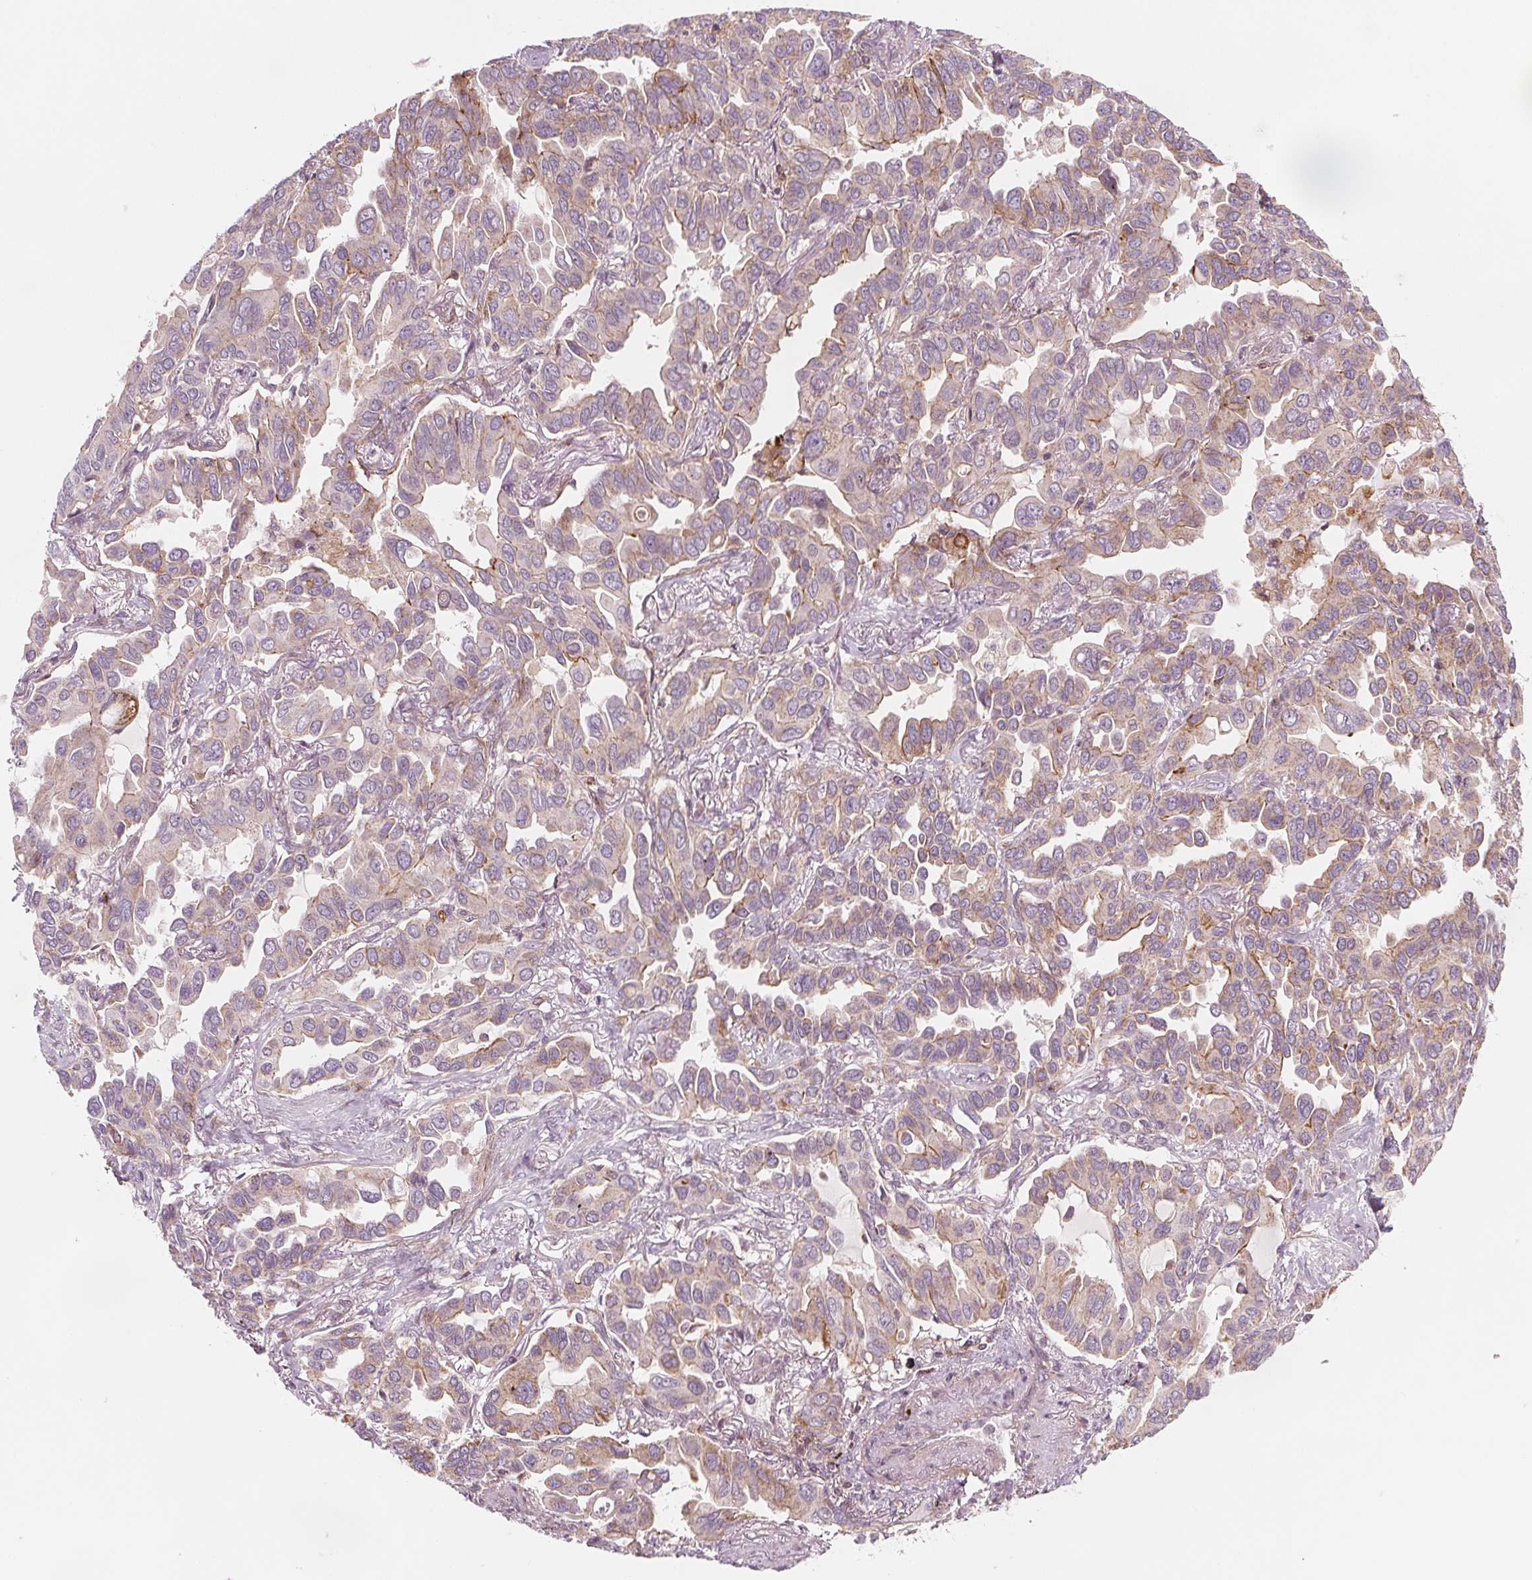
{"staining": {"intensity": "weak", "quantity": "25%-75%", "location": "cytoplasmic/membranous"}, "tissue": "lung cancer", "cell_type": "Tumor cells", "image_type": "cancer", "snomed": [{"axis": "morphology", "description": "Adenocarcinoma, NOS"}, {"axis": "topography", "description": "Lung"}], "caption": "About 25%-75% of tumor cells in human lung cancer demonstrate weak cytoplasmic/membranous protein expression as visualized by brown immunohistochemical staining.", "gene": "ADAM33", "patient": {"sex": "male", "age": 64}}